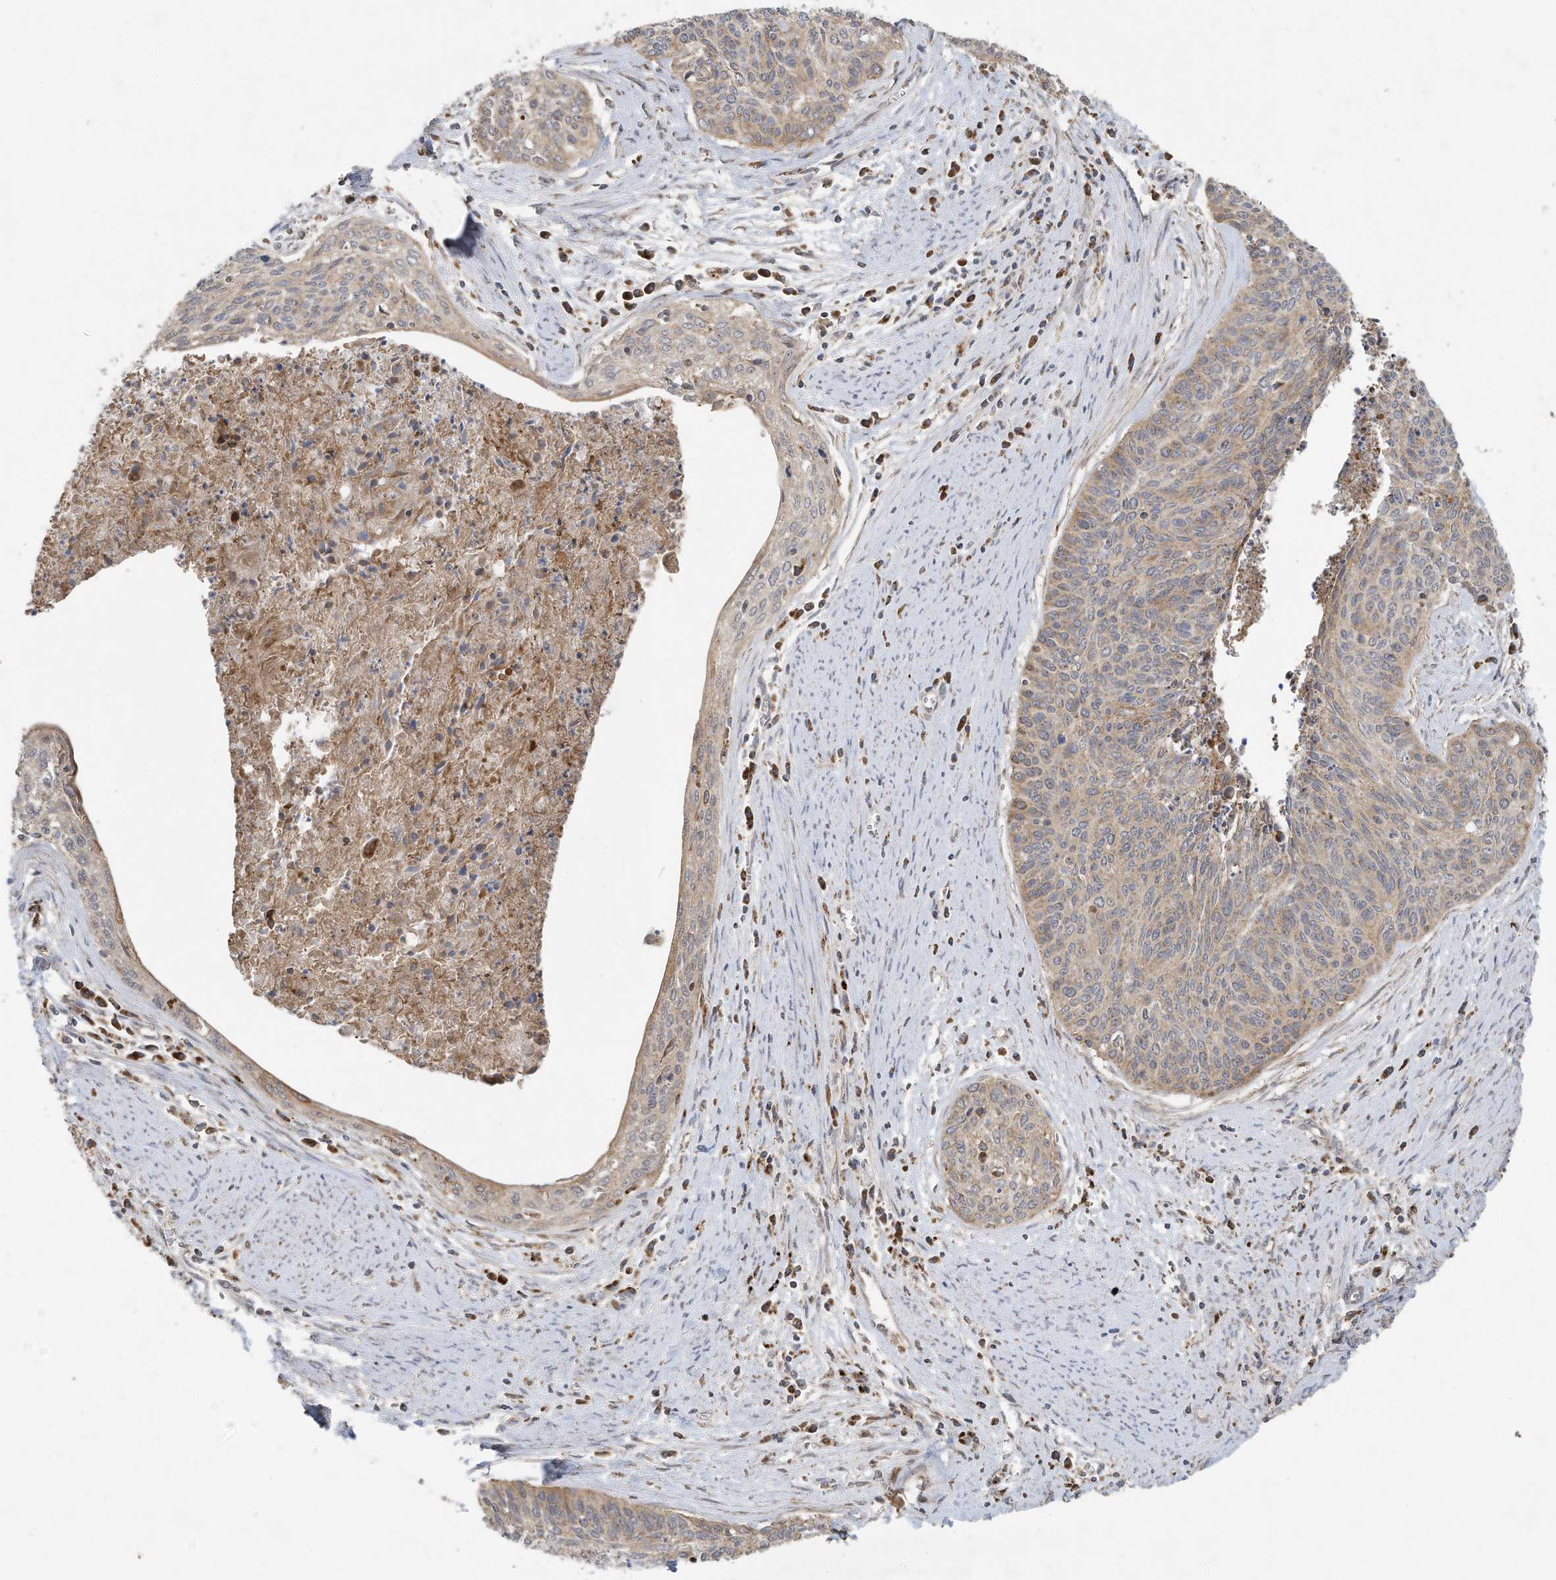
{"staining": {"intensity": "weak", "quantity": "<25%", "location": "cytoplasmic/membranous"}, "tissue": "cervical cancer", "cell_type": "Tumor cells", "image_type": "cancer", "snomed": [{"axis": "morphology", "description": "Squamous cell carcinoma, NOS"}, {"axis": "topography", "description": "Cervix"}], "caption": "Cervical squamous cell carcinoma was stained to show a protein in brown. There is no significant positivity in tumor cells. (DAB (3,3'-diaminobenzidine) IHC, high magnification).", "gene": "C2orf74", "patient": {"sex": "female", "age": 55}}